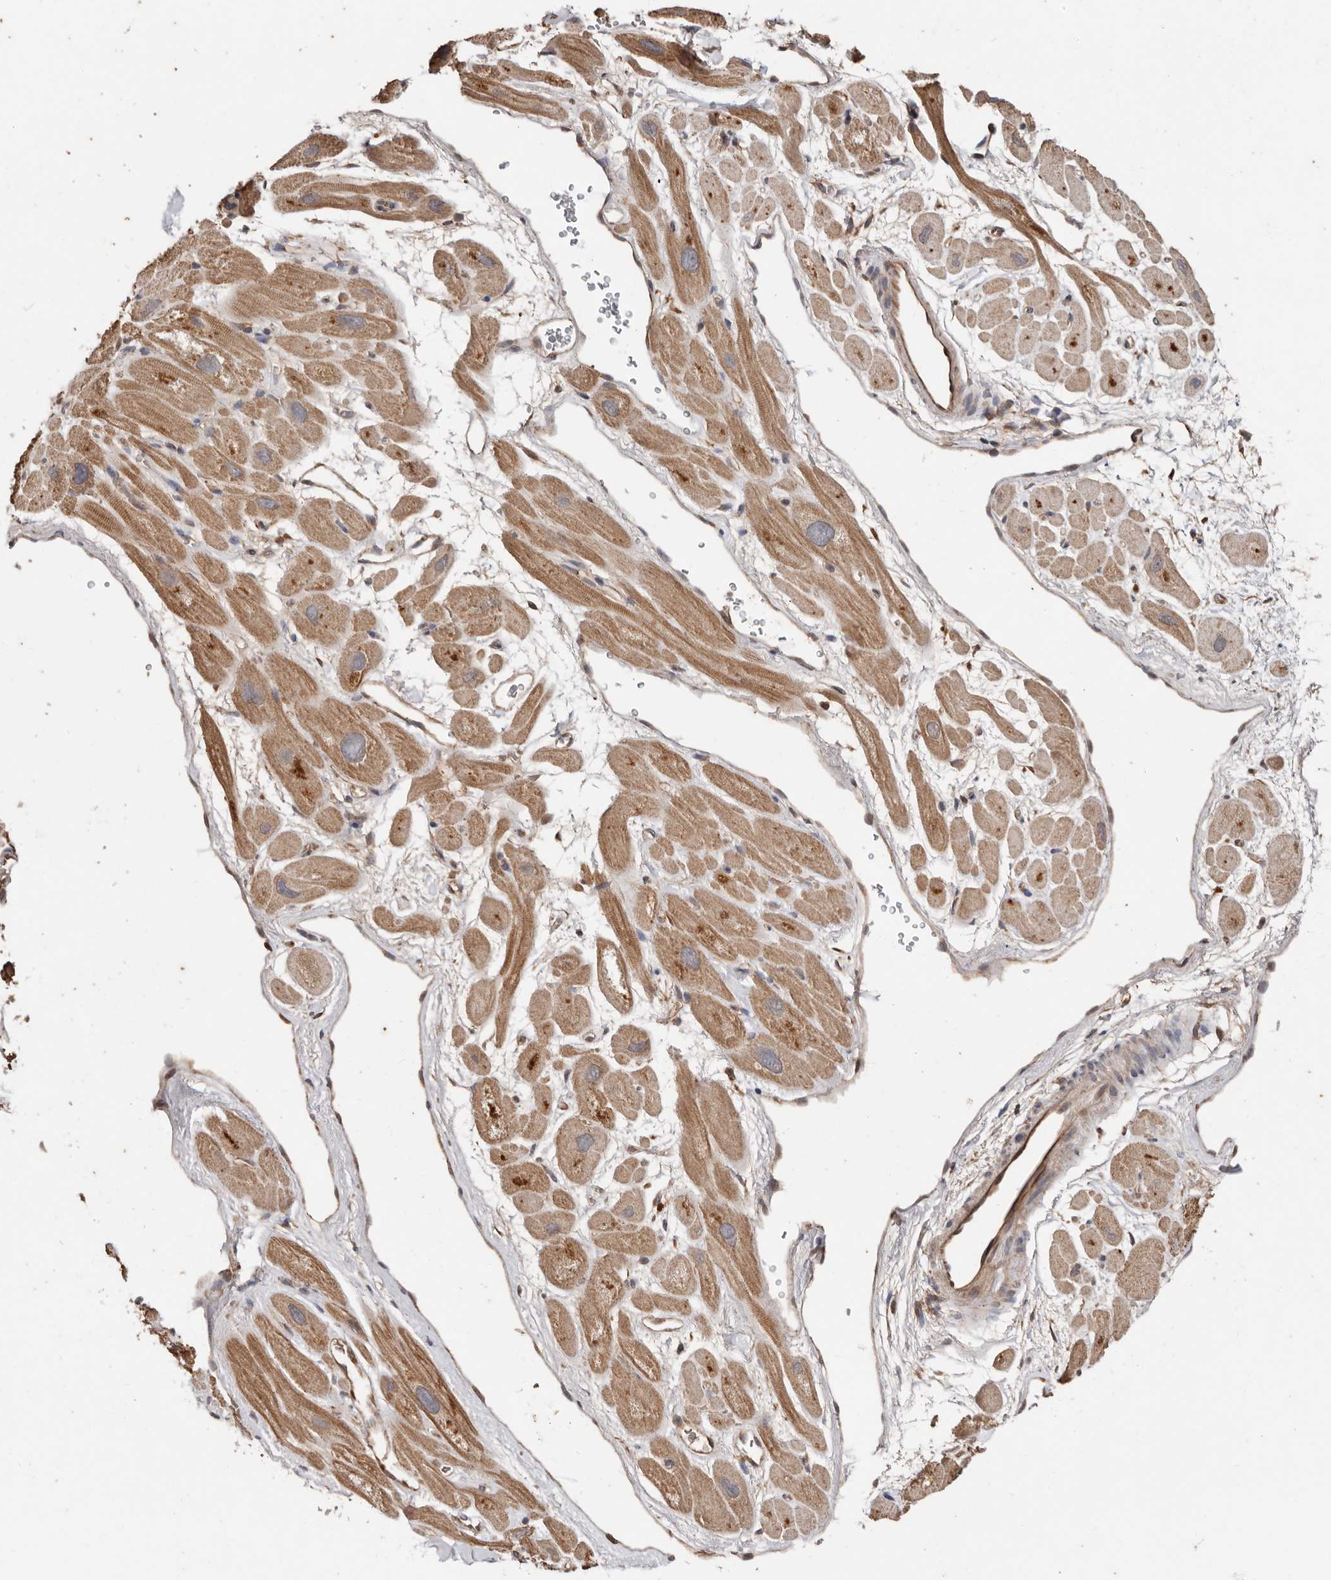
{"staining": {"intensity": "moderate", "quantity": ">75%", "location": "cytoplasmic/membranous"}, "tissue": "heart muscle", "cell_type": "Cardiomyocytes", "image_type": "normal", "snomed": [{"axis": "morphology", "description": "Normal tissue, NOS"}, {"axis": "topography", "description": "Heart"}], "caption": "Benign heart muscle shows moderate cytoplasmic/membranous positivity in about >75% of cardiomyocytes, visualized by immunohistochemistry. (Brightfield microscopy of DAB IHC at high magnification).", "gene": "RSPO2", "patient": {"sex": "male", "age": 49}}